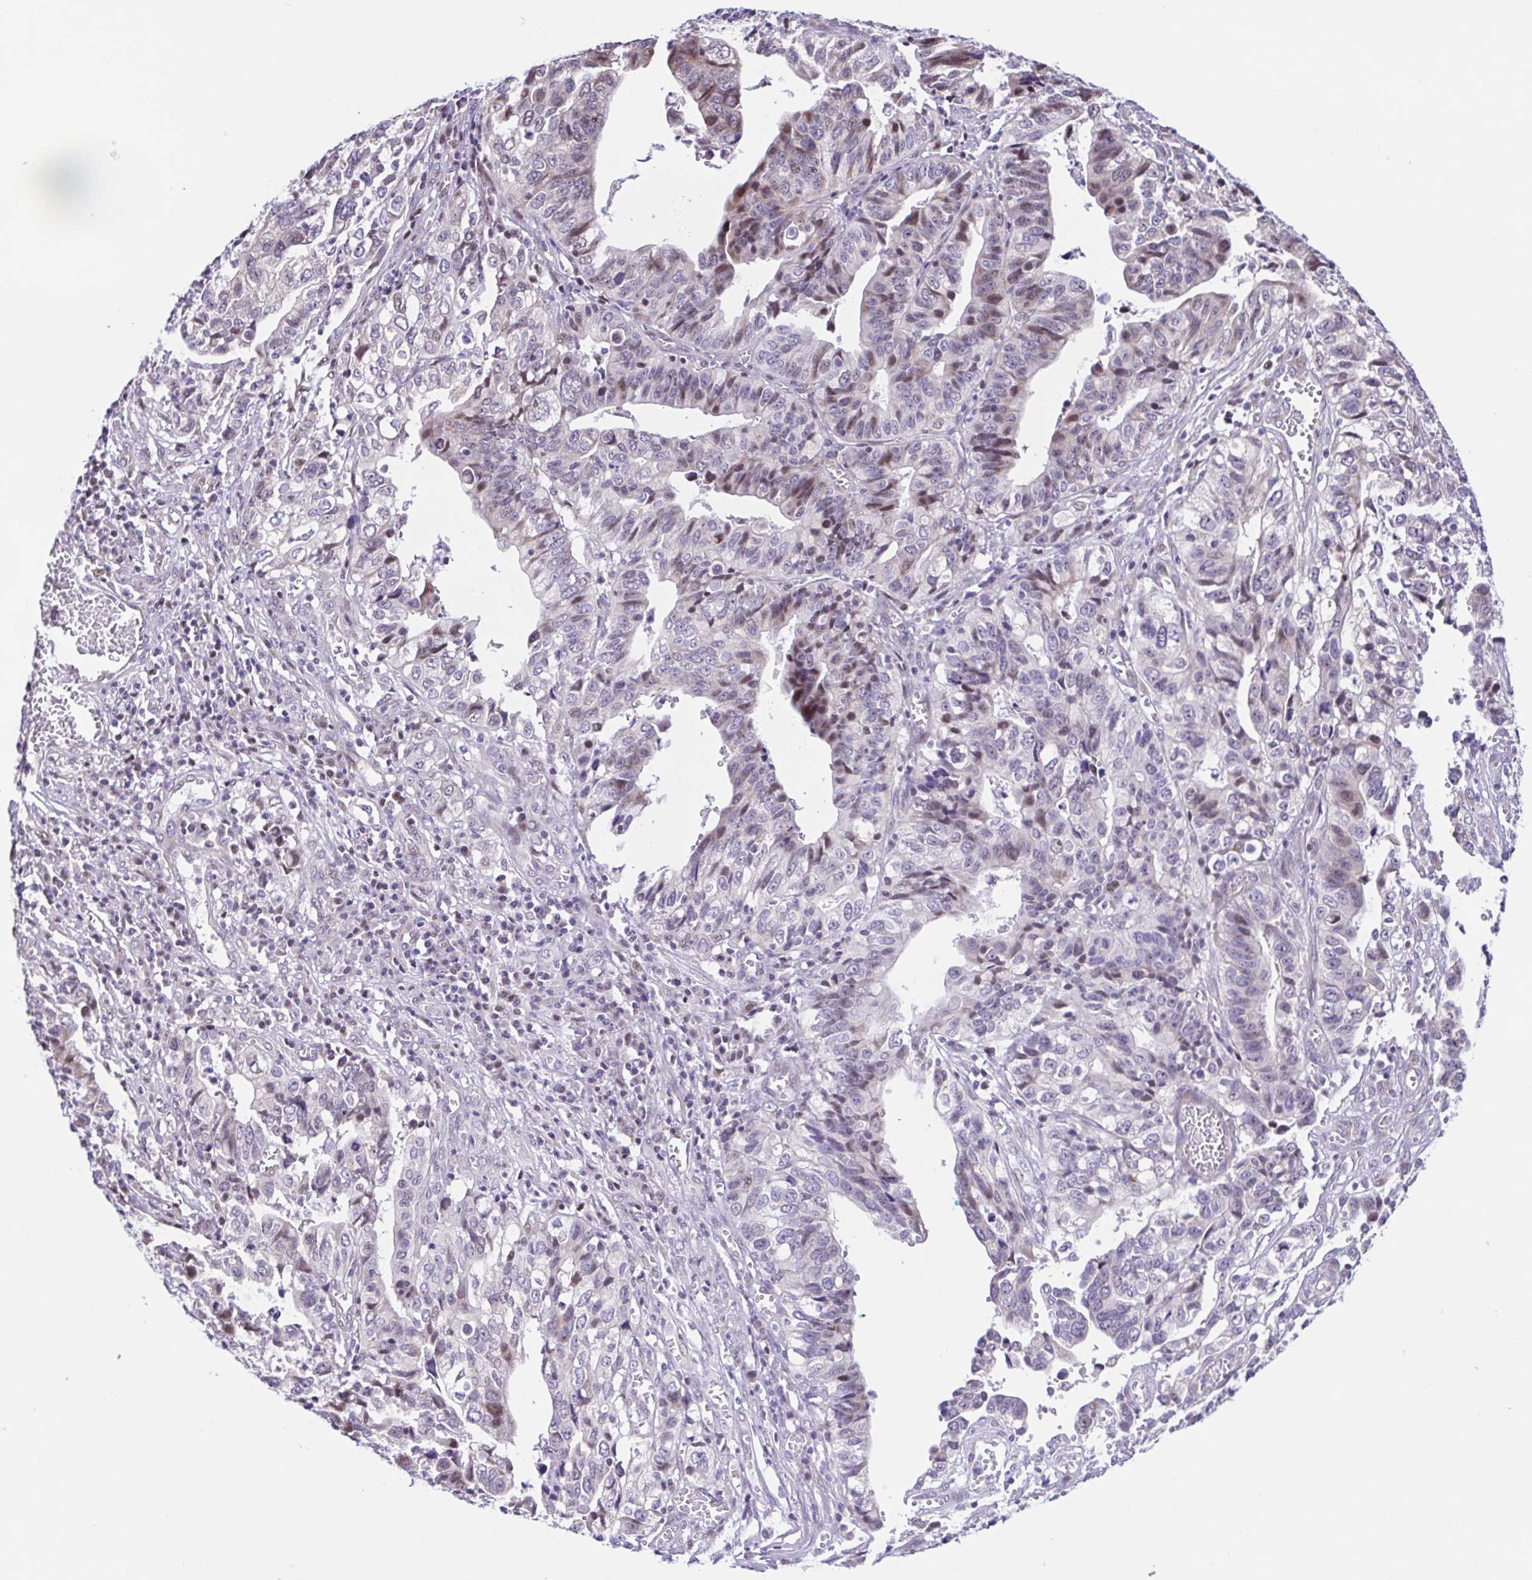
{"staining": {"intensity": "weak", "quantity": "<25%", "location": "nuclear"}, "tissue": "stomach cancer", "cell_type": "Tumor cells", "image_type": "cancer", "snomed": [{"axis": "morphology", "description": "Adenocarcinoma, NOS"}, {"axis": "topography", "description": "Stomach, upper"}], "caption": "There is no significant staining in tumor cells of stomach adenocarcinoma.", "gene": "TGM3", "patient": {"sex": "female", "age": 67}}